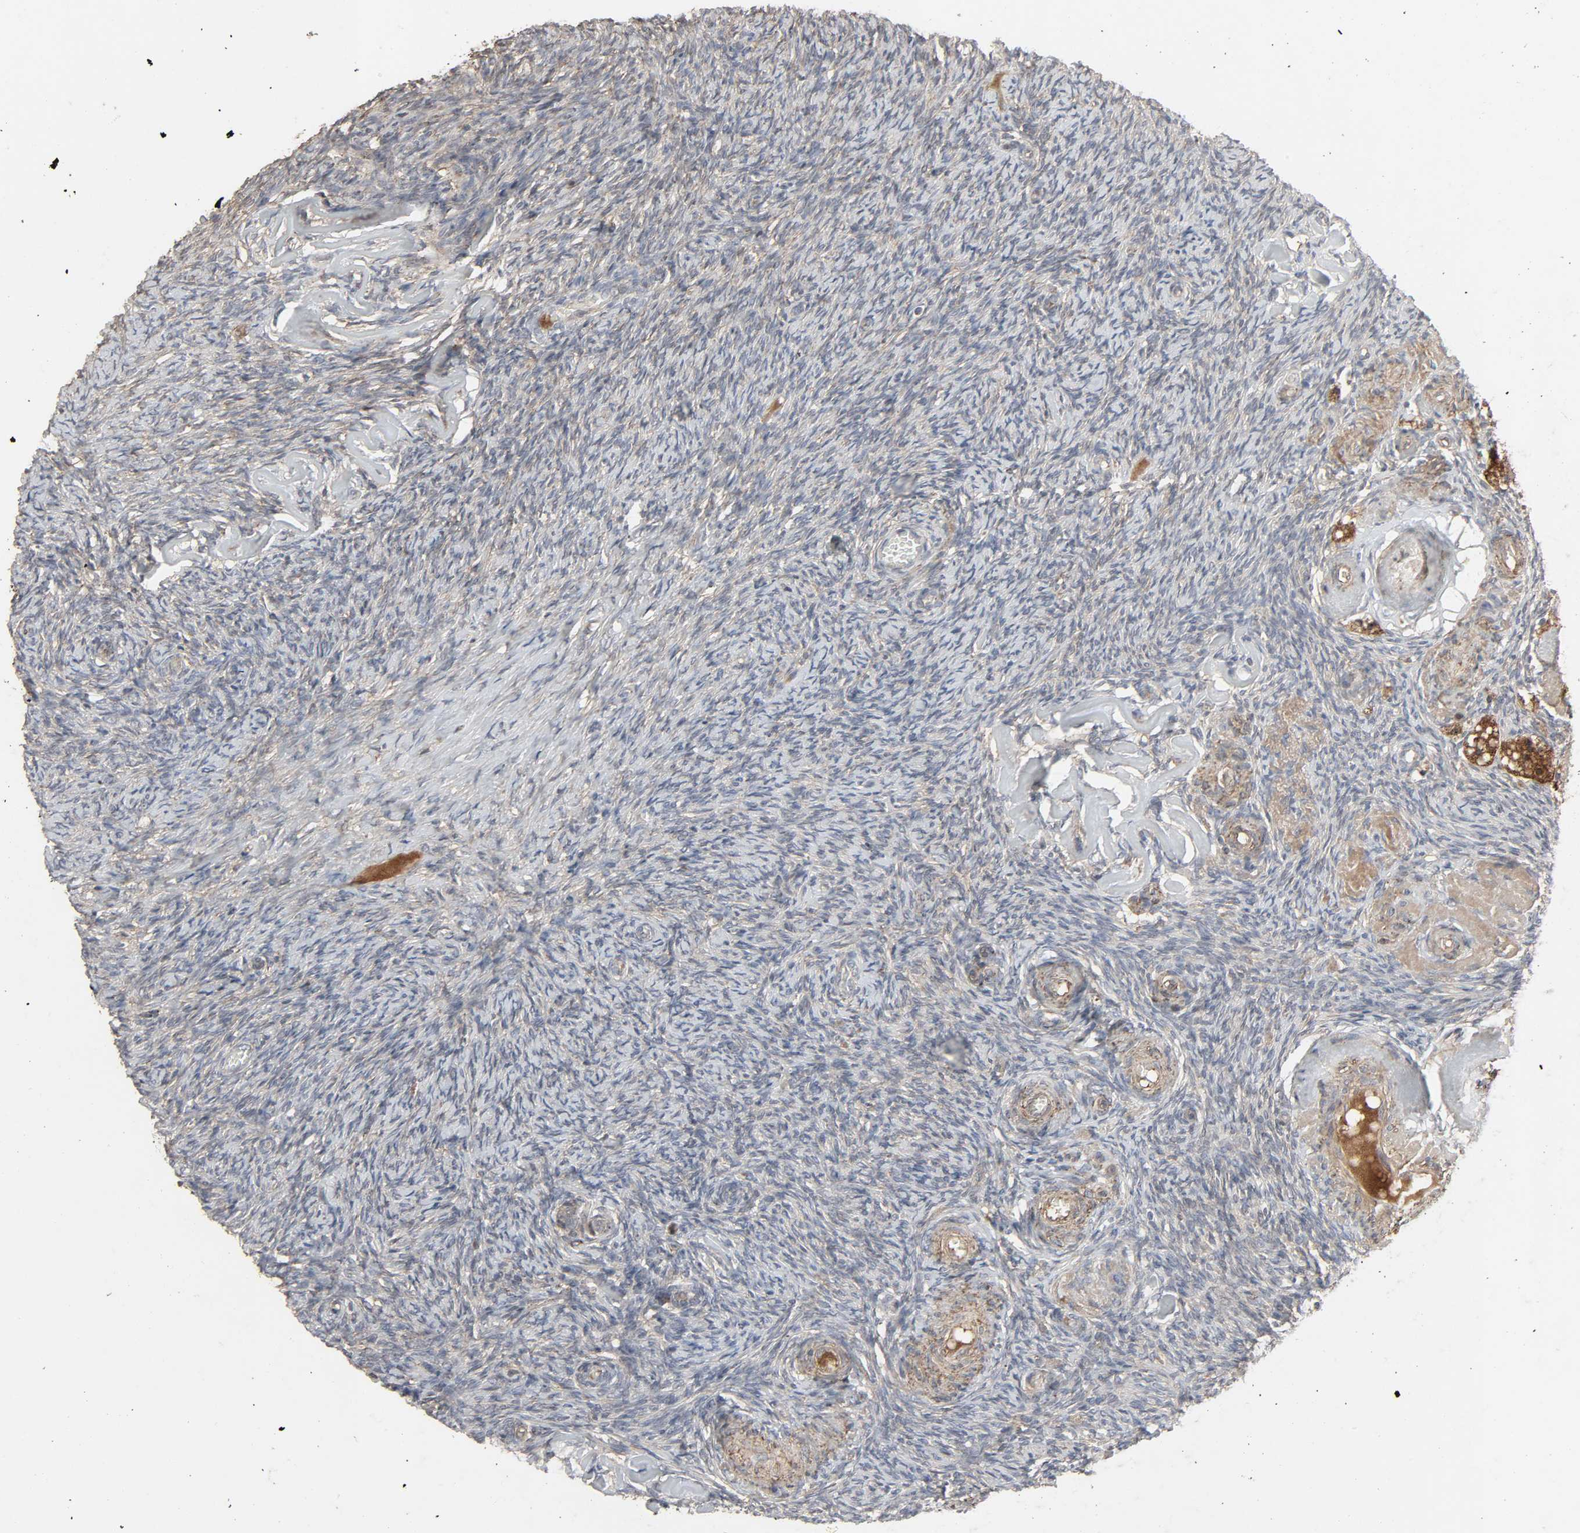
{"staining": {"intensity": "weak", "quantity": "25%-75%", "location": "cytoplasmic/membranous"}, "tissue": "ovary", "cell_type": "Ovarian stroma cells", "image_type": "normal", "snomed": [{"axis": "morphology", "description": "Normal tissue, NOS"}, {"axis": "topography", "description": "Ovary"}], "caption": "Immunohistochemical staining of normal human ovary reveals weak cytoplasmic/membranous protein expression in about 25%-75% of ovarian stroma cells.", "gene": "ADCY4", "patient": {"sex": "female", "age": 60}}